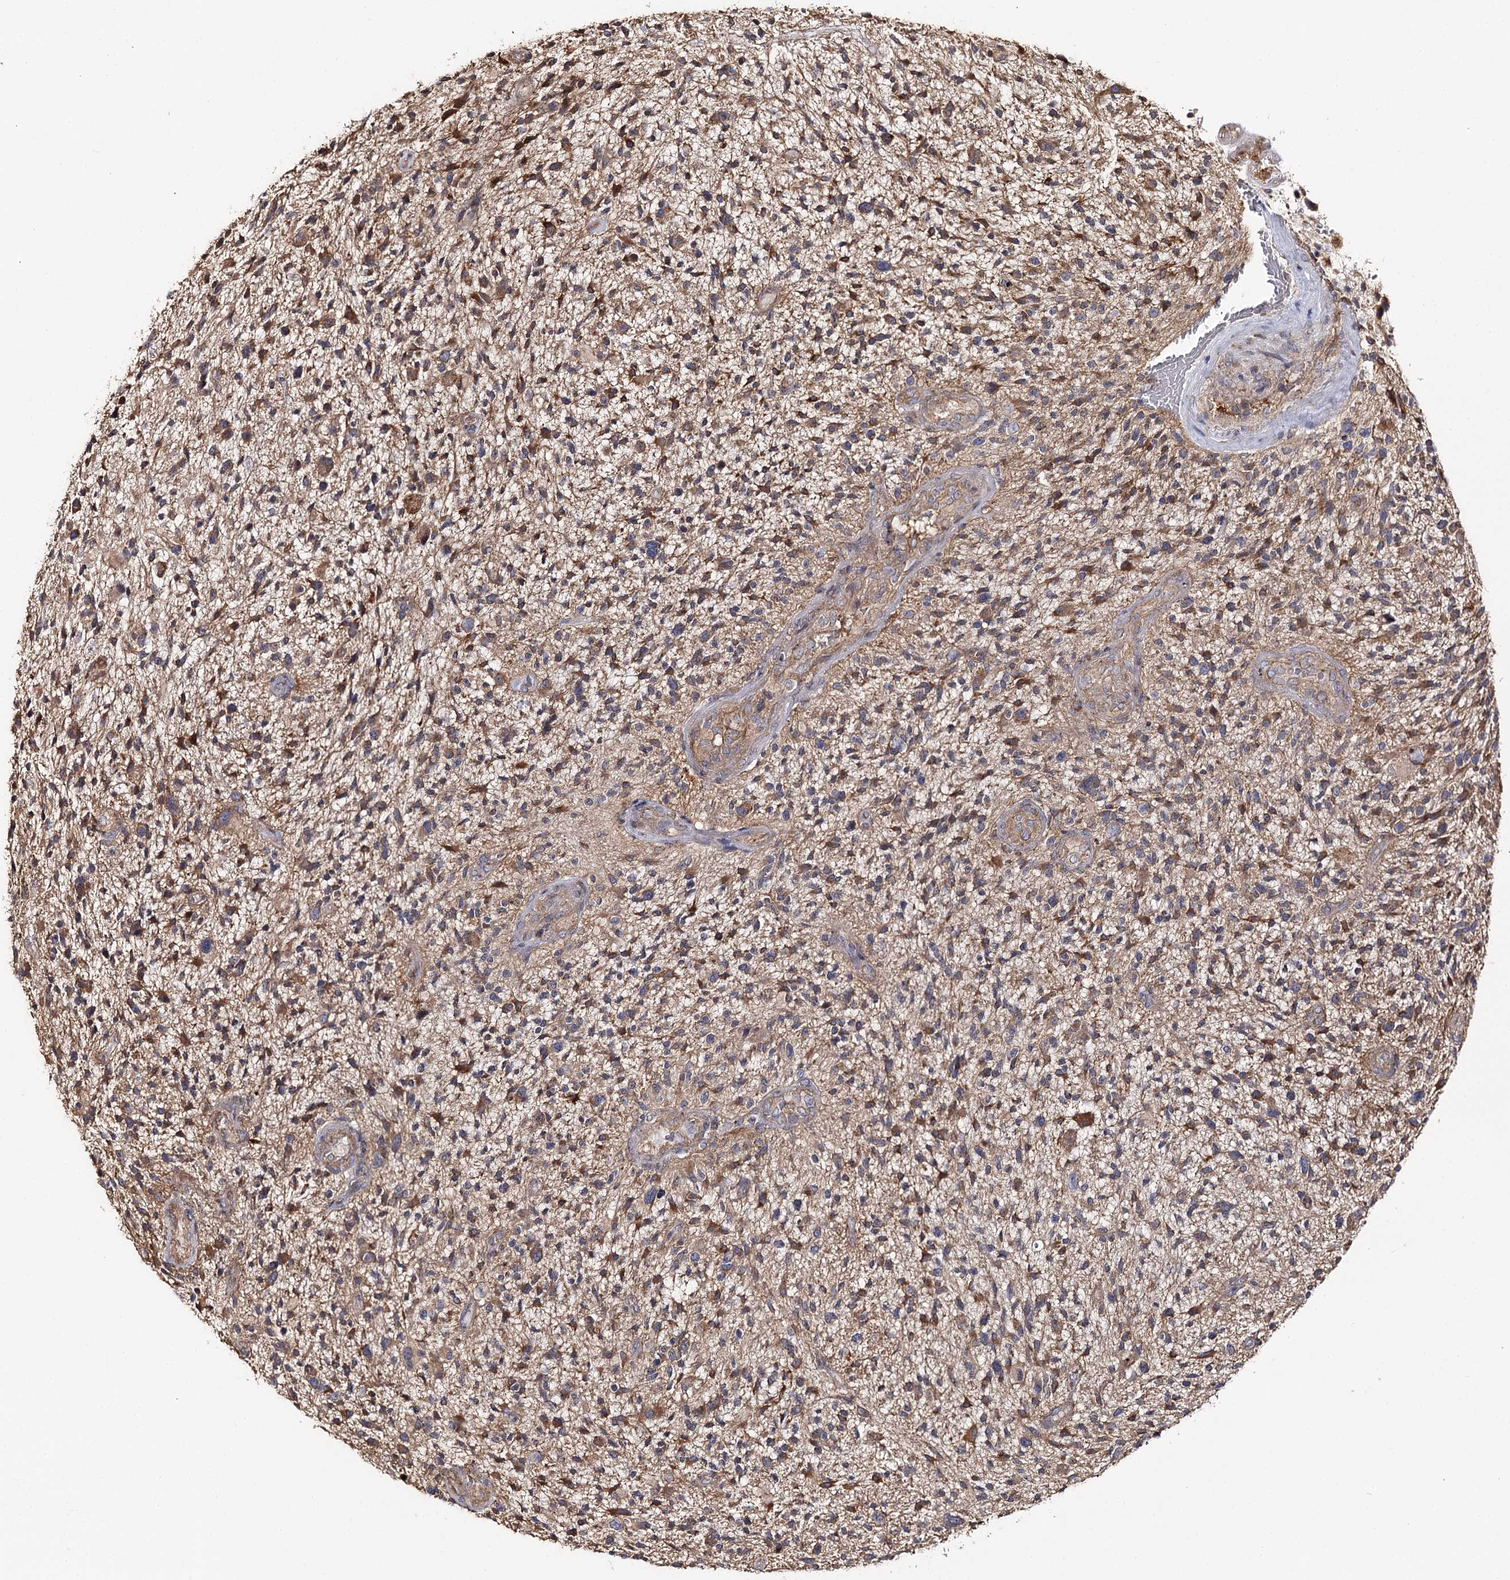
{"staining": {"intensity": "moderate", "quantity": ">75%", "location": "cytoplasmic/membranous"}, "tissue": "glioma", "cell_type": "Tumor cells", "image_type": "cancer", "snomed": [{"axis": "morphology", "description": "Glioma, malignant, High grade"}, {"axis": "topography", "description": "Brain"}], "caption": "A micrograph of glioma stained for a protein exhibits moderate cytoplasmic/membranous brown staining in tumor cells.", "gene": "SEC24B", "patient": {"sex": "male", "age": 47}}